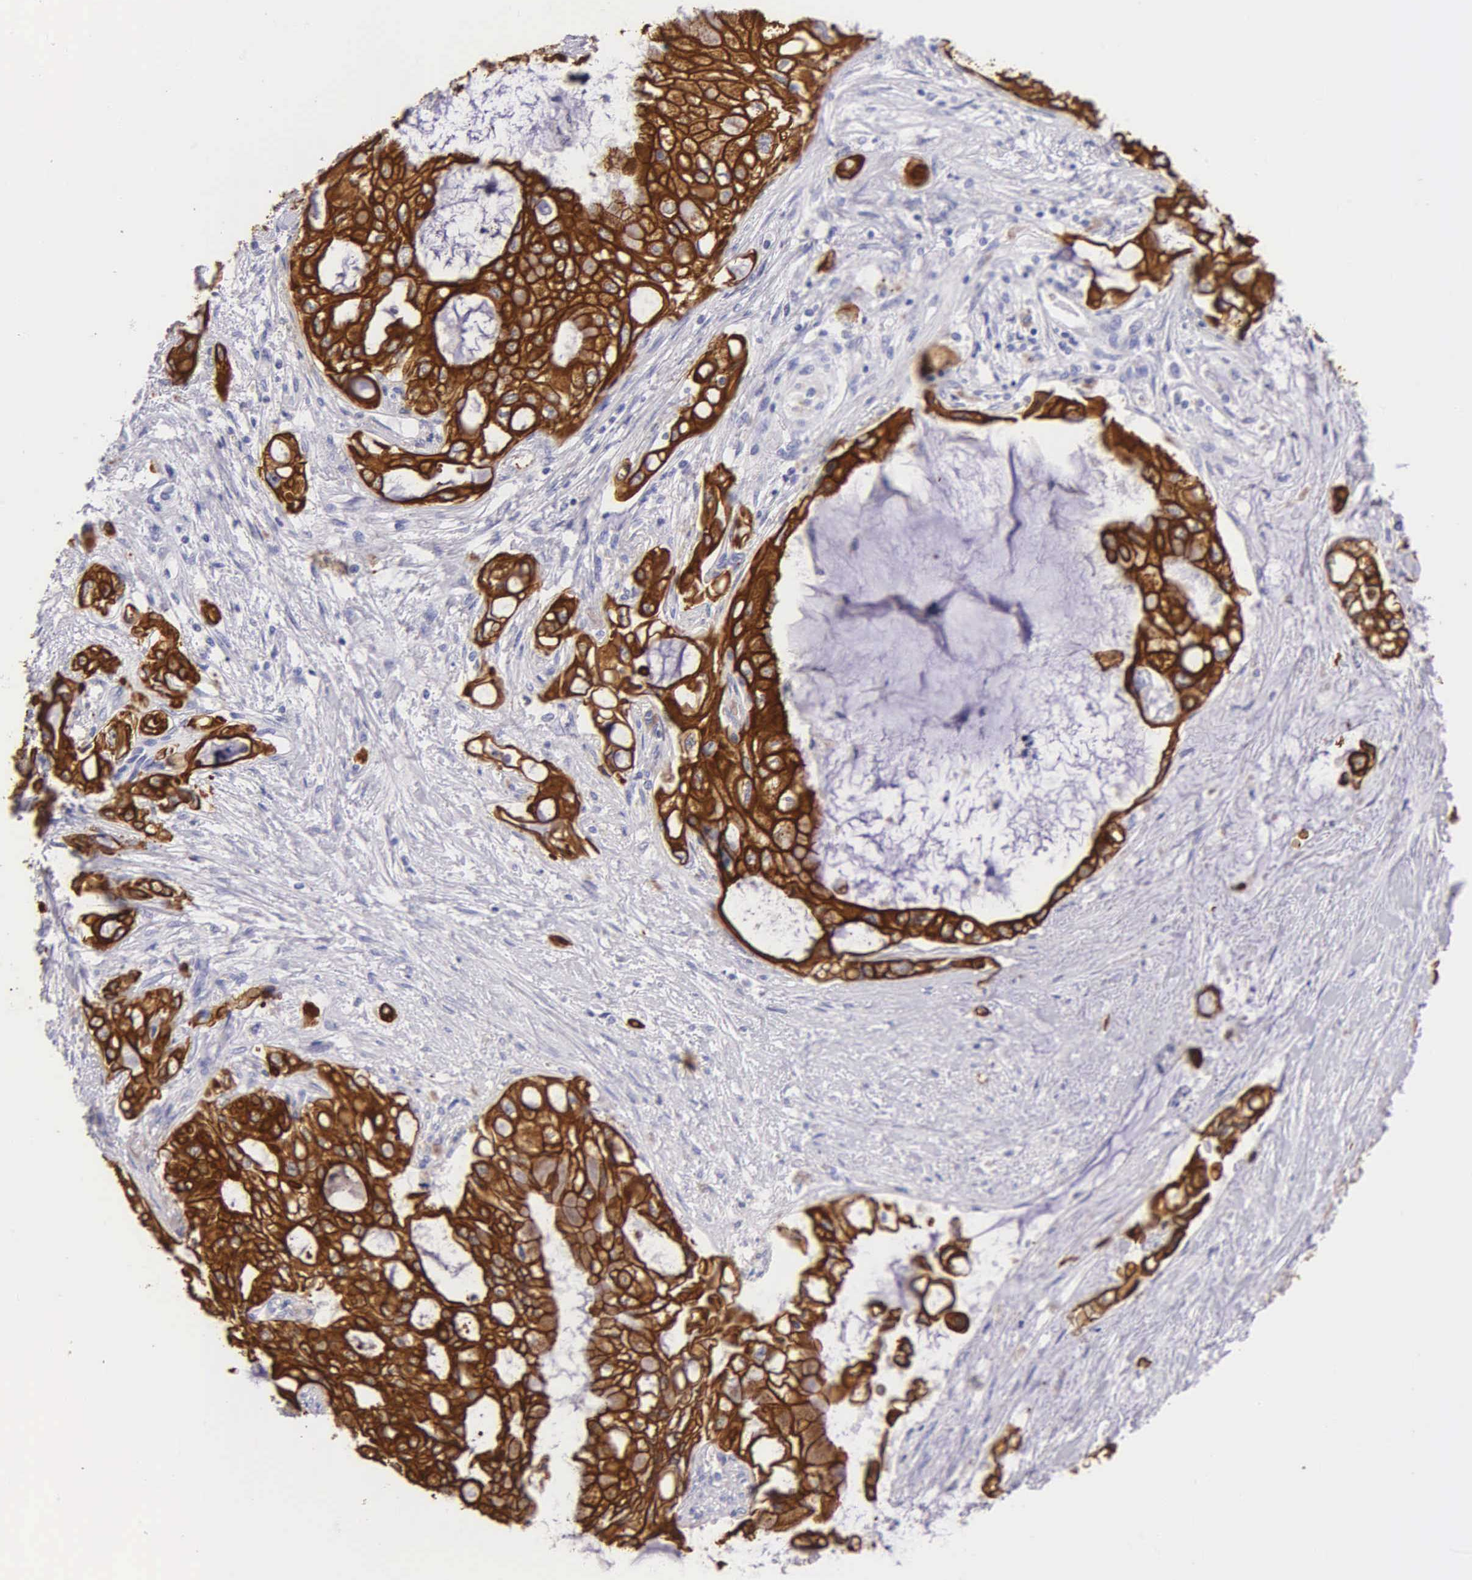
{"staining": {"intensity": "strong", "quantity": ">75%", "location": "cytoplasmic/membranous"}, "tissue": "pancreatic cancer", "cell_type": "Tumor cells", "image_type": "cancer", "snomed": [{"axis": "morphology", "description": "Adenocarcinoma, NOS"}, {"axis": "topography", "description": "Pancreas"}], "caption": "Brown immunohistochemical staining in human pancreatic adenocarcinoma demonstrates strong cytoplasmic/membranous positivity in about >75% of tumor cells.", "gene": "KRT17", "patient": {"sex": "female", "age": 70}}